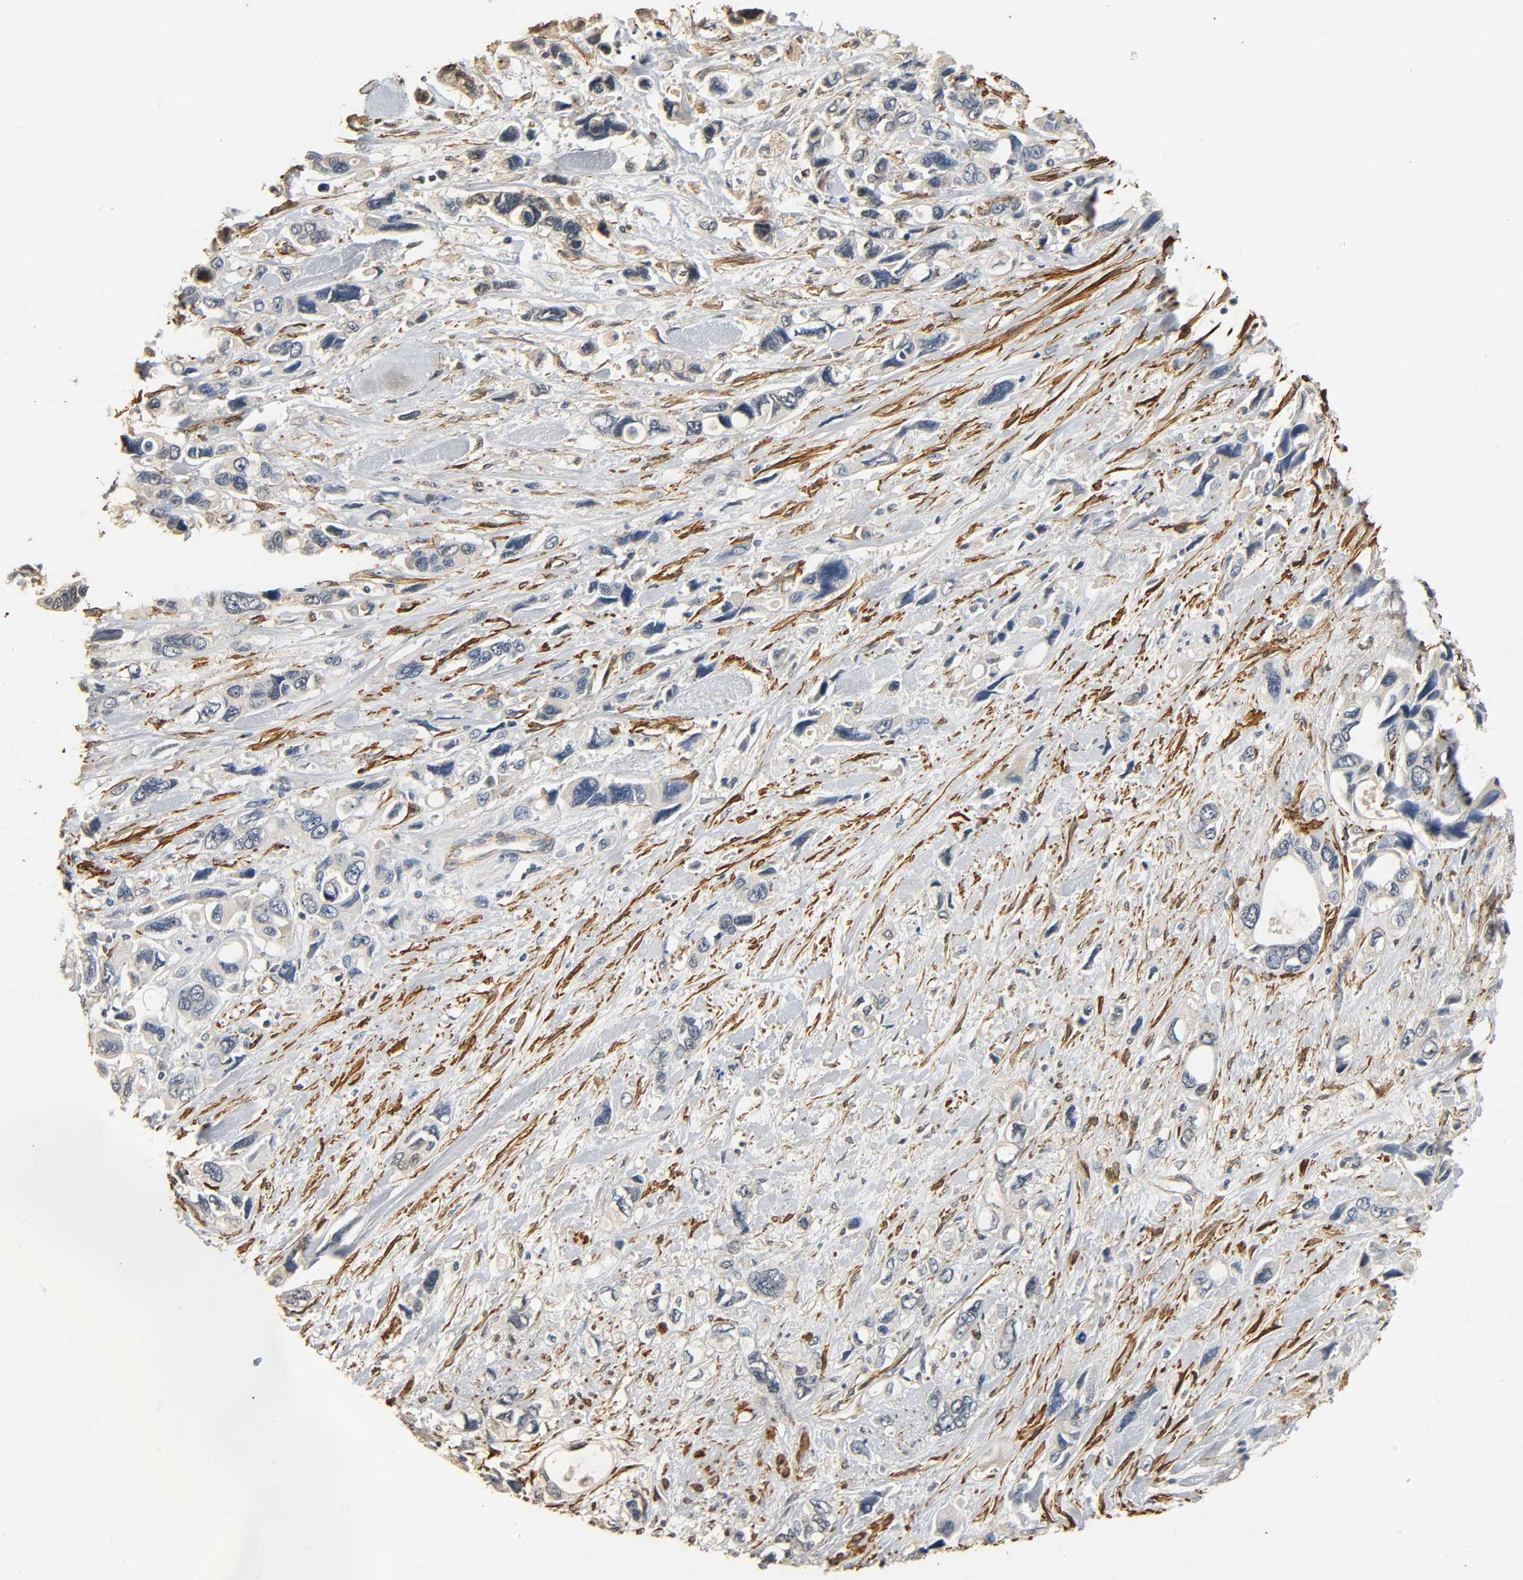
{"staining": {"intensity": "negative", "quantity": "none", "location": "none"}, "tissue": "pancreatic cancer", "cell_type": "Tumor cells", "image_type": "cancer", "snomed": [{"axis": "morphology", "description": "Adenocarcinoma, NOS"}, {"axis": "topography", "description": "Pancreas"}], "caption": "High magnification brightfield microscopy of pancreatic cancer (adenocarcinoma) stained with DAB (brown) and counterstained with hematoxylin (blue): tumor cells show no significant expression.", "gene": "GSTA3", "patient": {"sex": "male", "age": 46}}